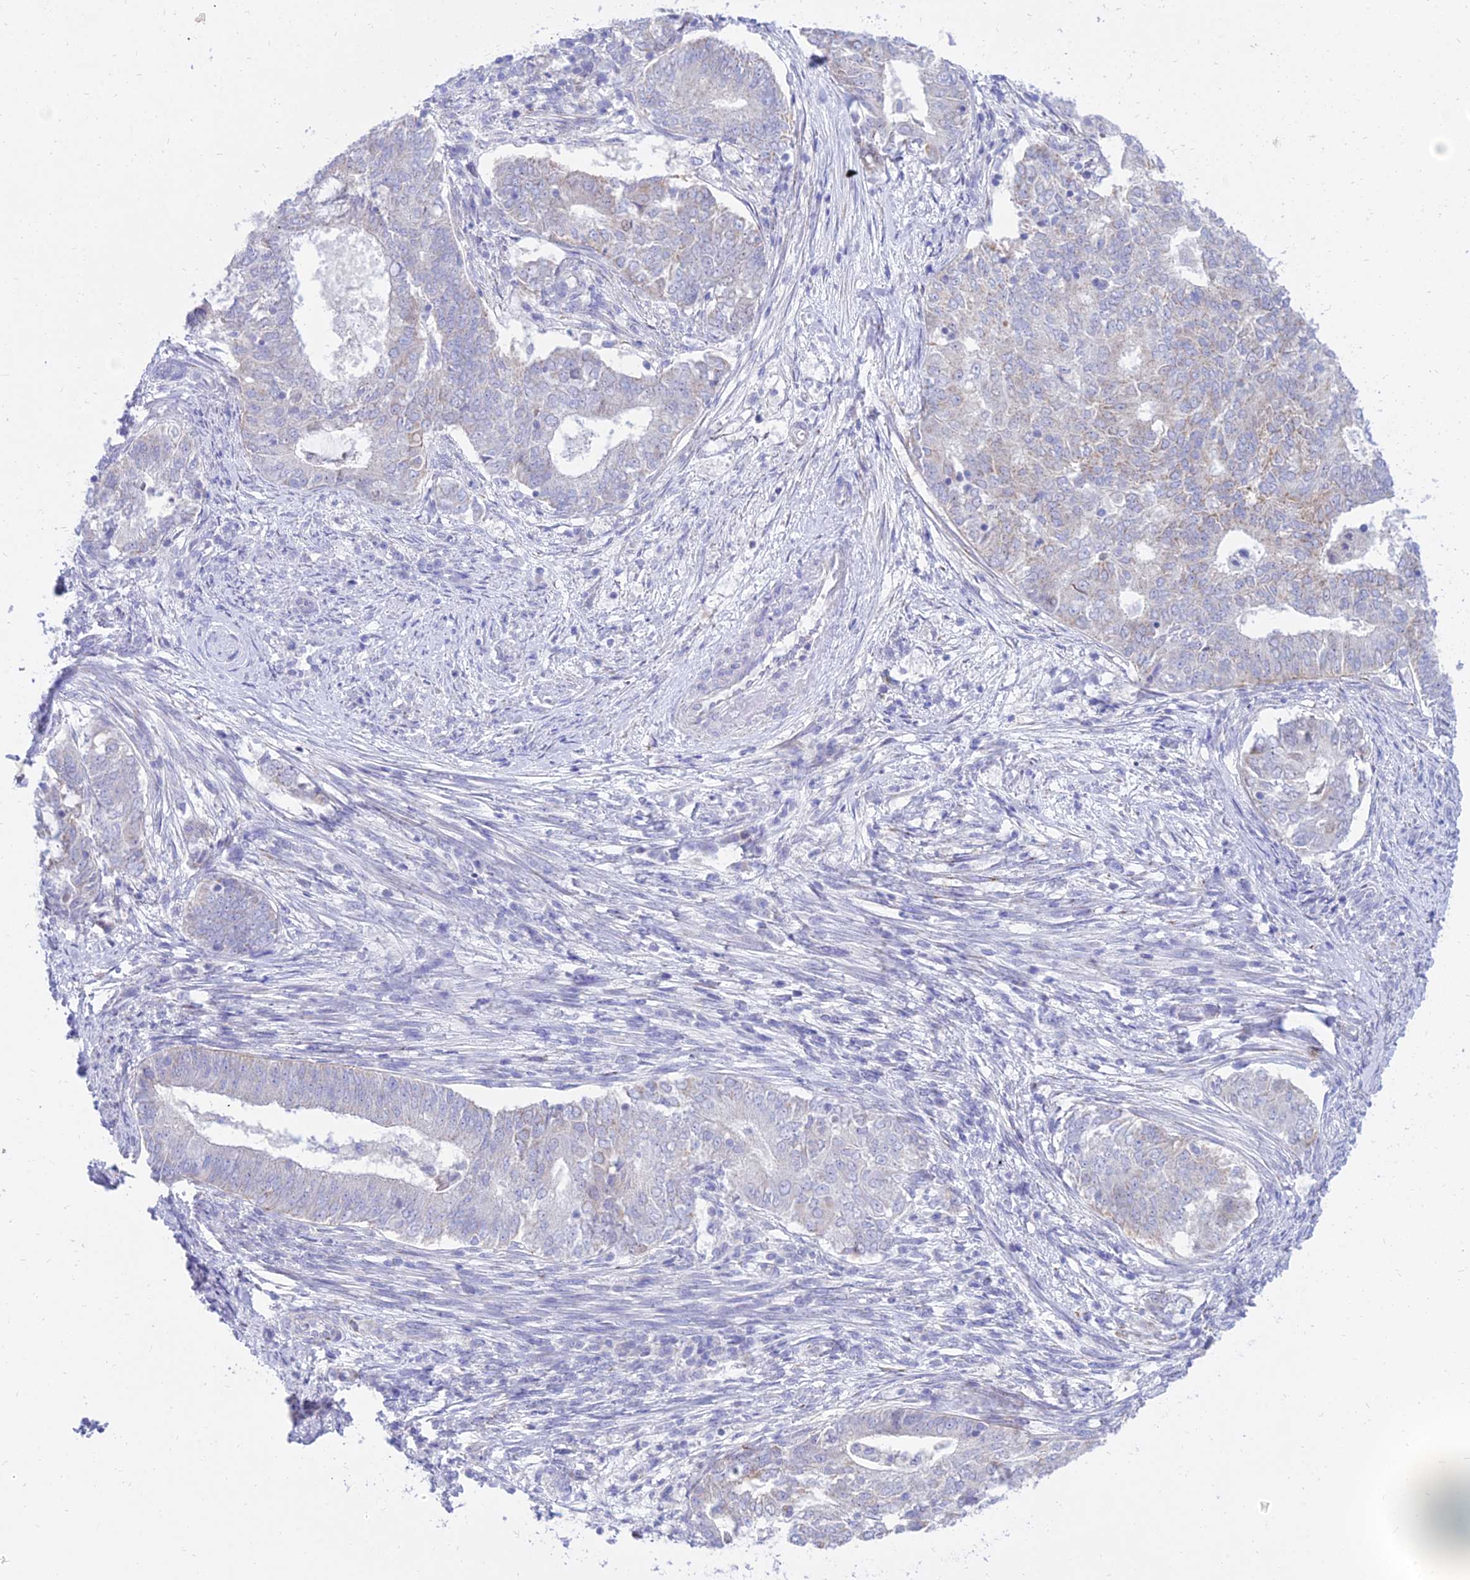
{"staining": {"intensity": "negative", "quantity": "none", "location": "none"}, "tissue": "endometrial cancer", "cell_type": "Tumor cells", "image_type": "cancer", "snomed": [{"axis": "morphology", "description": "Adenocarcinoma, NOS"}, {"axis": "topography", "description": "Endometrium"}], "caption": "This is an immunohistochemistry micrograph of endometrial adenocarcinoma. There is no expression in tumor cells.", "gene": "PKN3", "patient": {"sex": "female", "age": 62}}